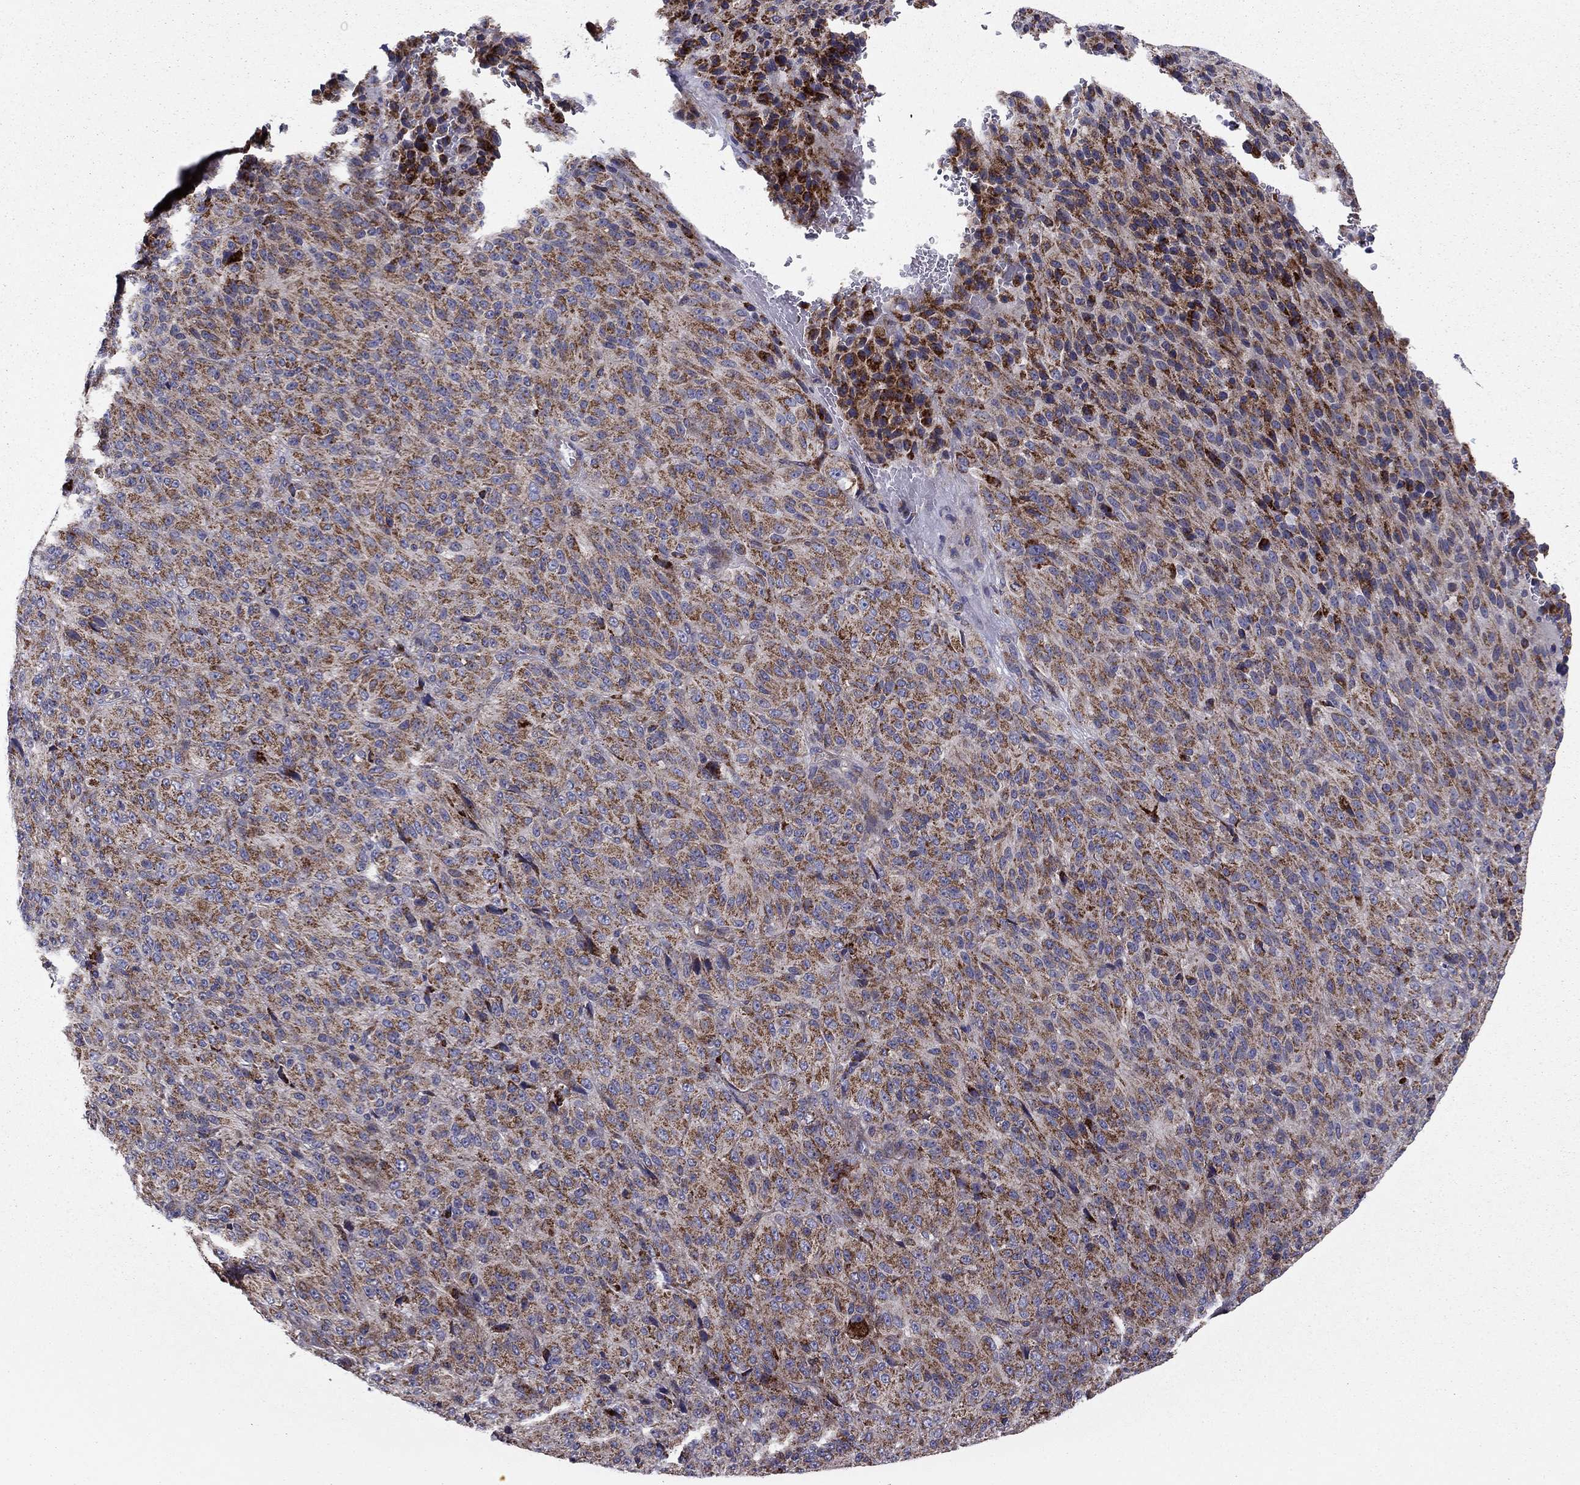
{"staining": {"intensity": "moderate", "quantity": ">75%", "location": "cytoplasmic/membranous"}, "tissue": "melanoma", "cell_type": "Tumor cells", "image_type": "cancer", "snomed": [{"axis": "morphology", "description": "Malignant melanoma, Metastatic site"}, {"axis": "topography", "description": "Brain"}], "caption": "Protein staining exhibits moderate cytoplasmic/membranous expression in approximately >75% of tumor cells in malignant melanoma (metastatic site). (Stains: DAB in brown, nuclei in blue, Microscopy: brightfield microscopy at high magnification).", "gene": "ALG6", "patient": {"sex": "female", "age": 56}}